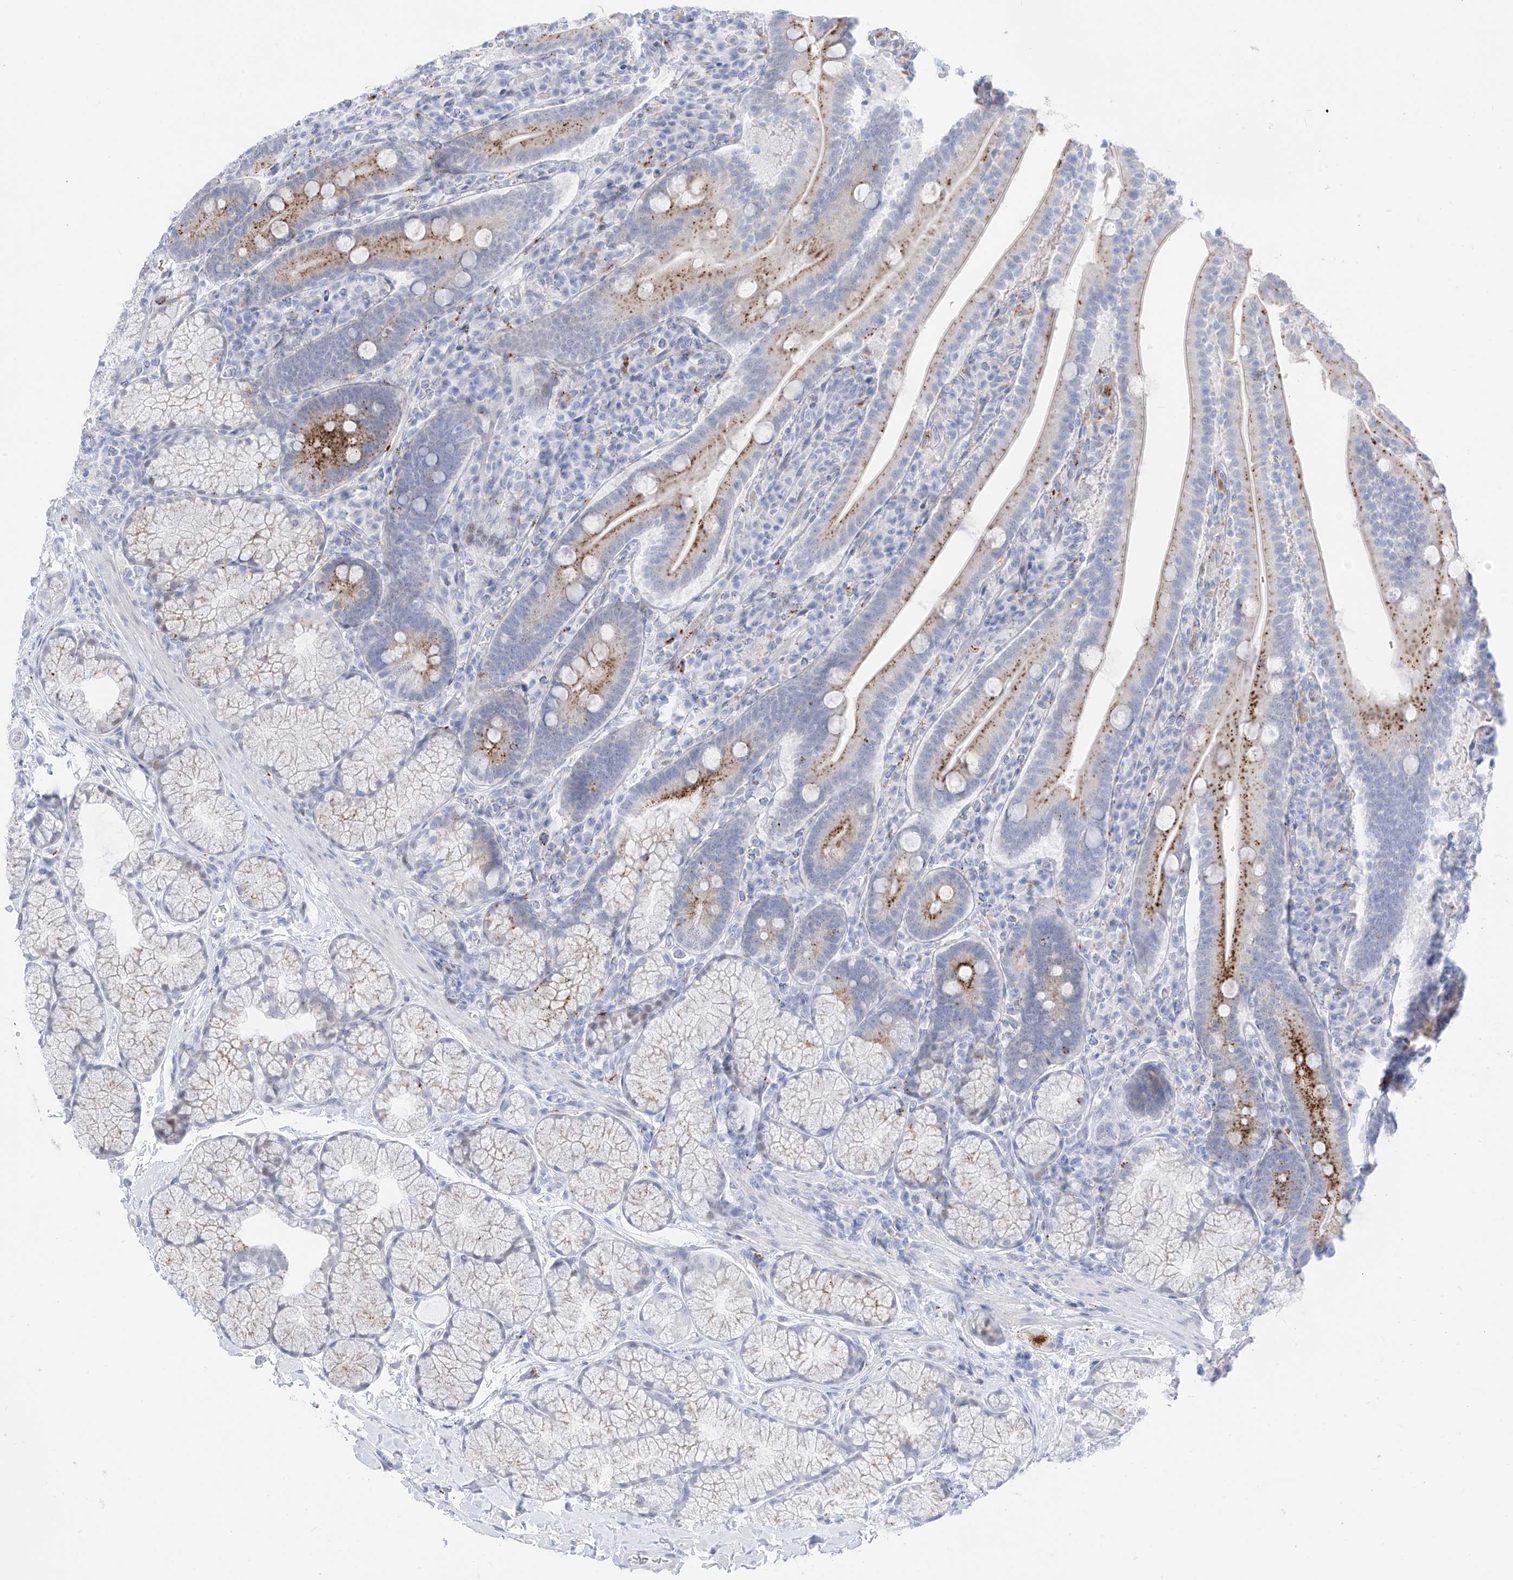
{"staining": {"intensity": "moderate", "quantity": "25%-75%", "location": "cytoplasmic/membranous"}, "tissue": "duodenum", "cell_type": "Glandular cells", "image_type": "normal", "snomed": [{"axis": "morphology", "description": "Normal tissue, NOS"}, {"axis": "topography", "description": "Duodenum"}], "caption": "Unremarkable duodenum shows moderate cytoplasmic/membranous expression in approximately 25%-75% of glandular cells, visualized by immunohistochemistry.", "gene": "PSPH", "patient": {"sex": "male", "age": 35}}